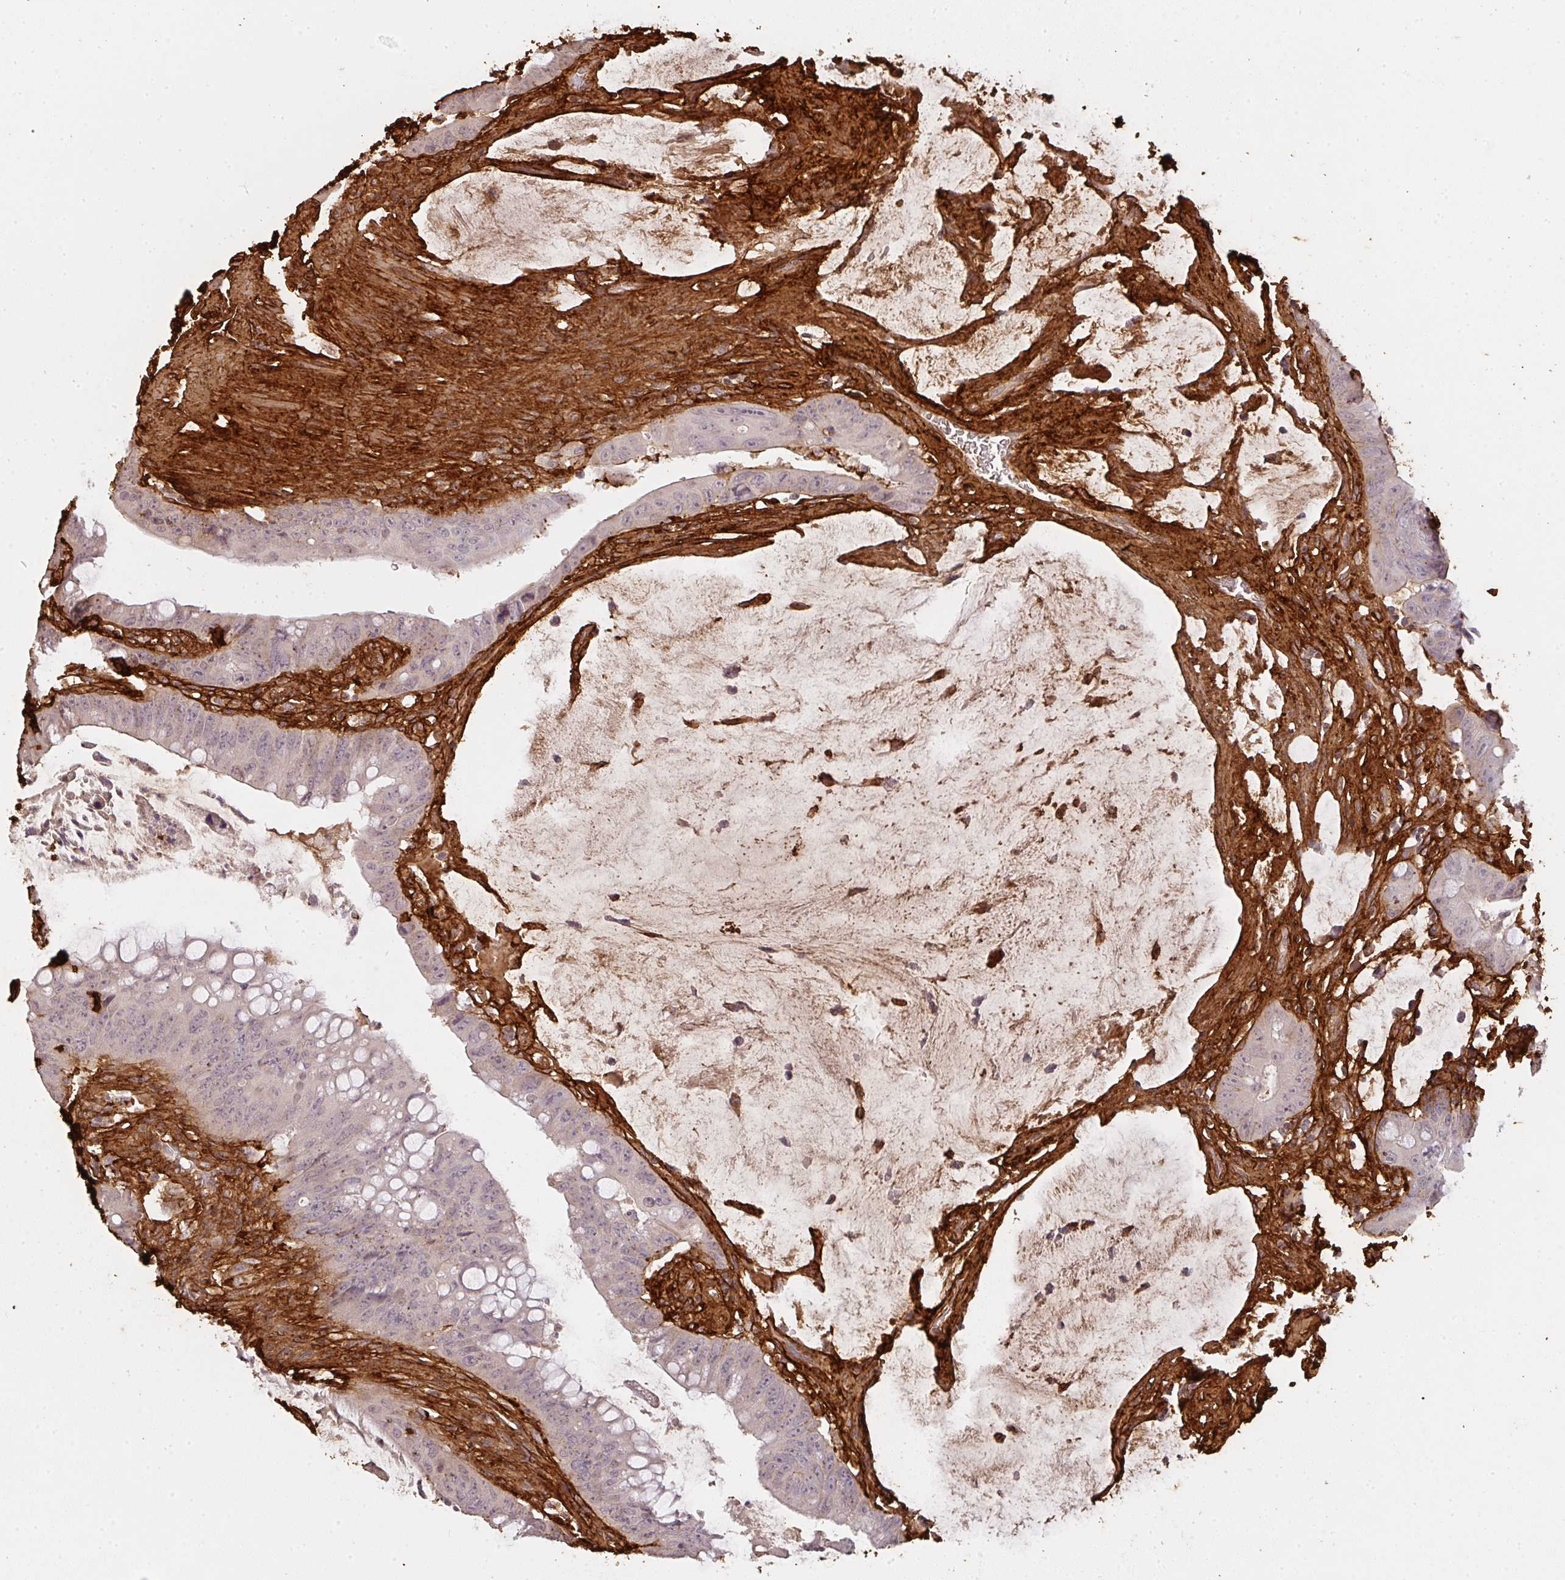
{"staining": {"intensity": "negative", "quantity": "none", "location": "none"}, "tissue": "colorectal cancer", "cell_type": "Tumor cells", "image_type": "cancer", "snomed": [{"axis": "morphology", "description": "Adenocarcinoma, NOS"}, {"axis": "topography", "description": "Rectum"}], "caption": "Colorectal cancer stained for a protein using IHC exhibits no positivity tumor cells.", "gene": "COL3A1", "patient": {"sex": "male", "age": 78}}